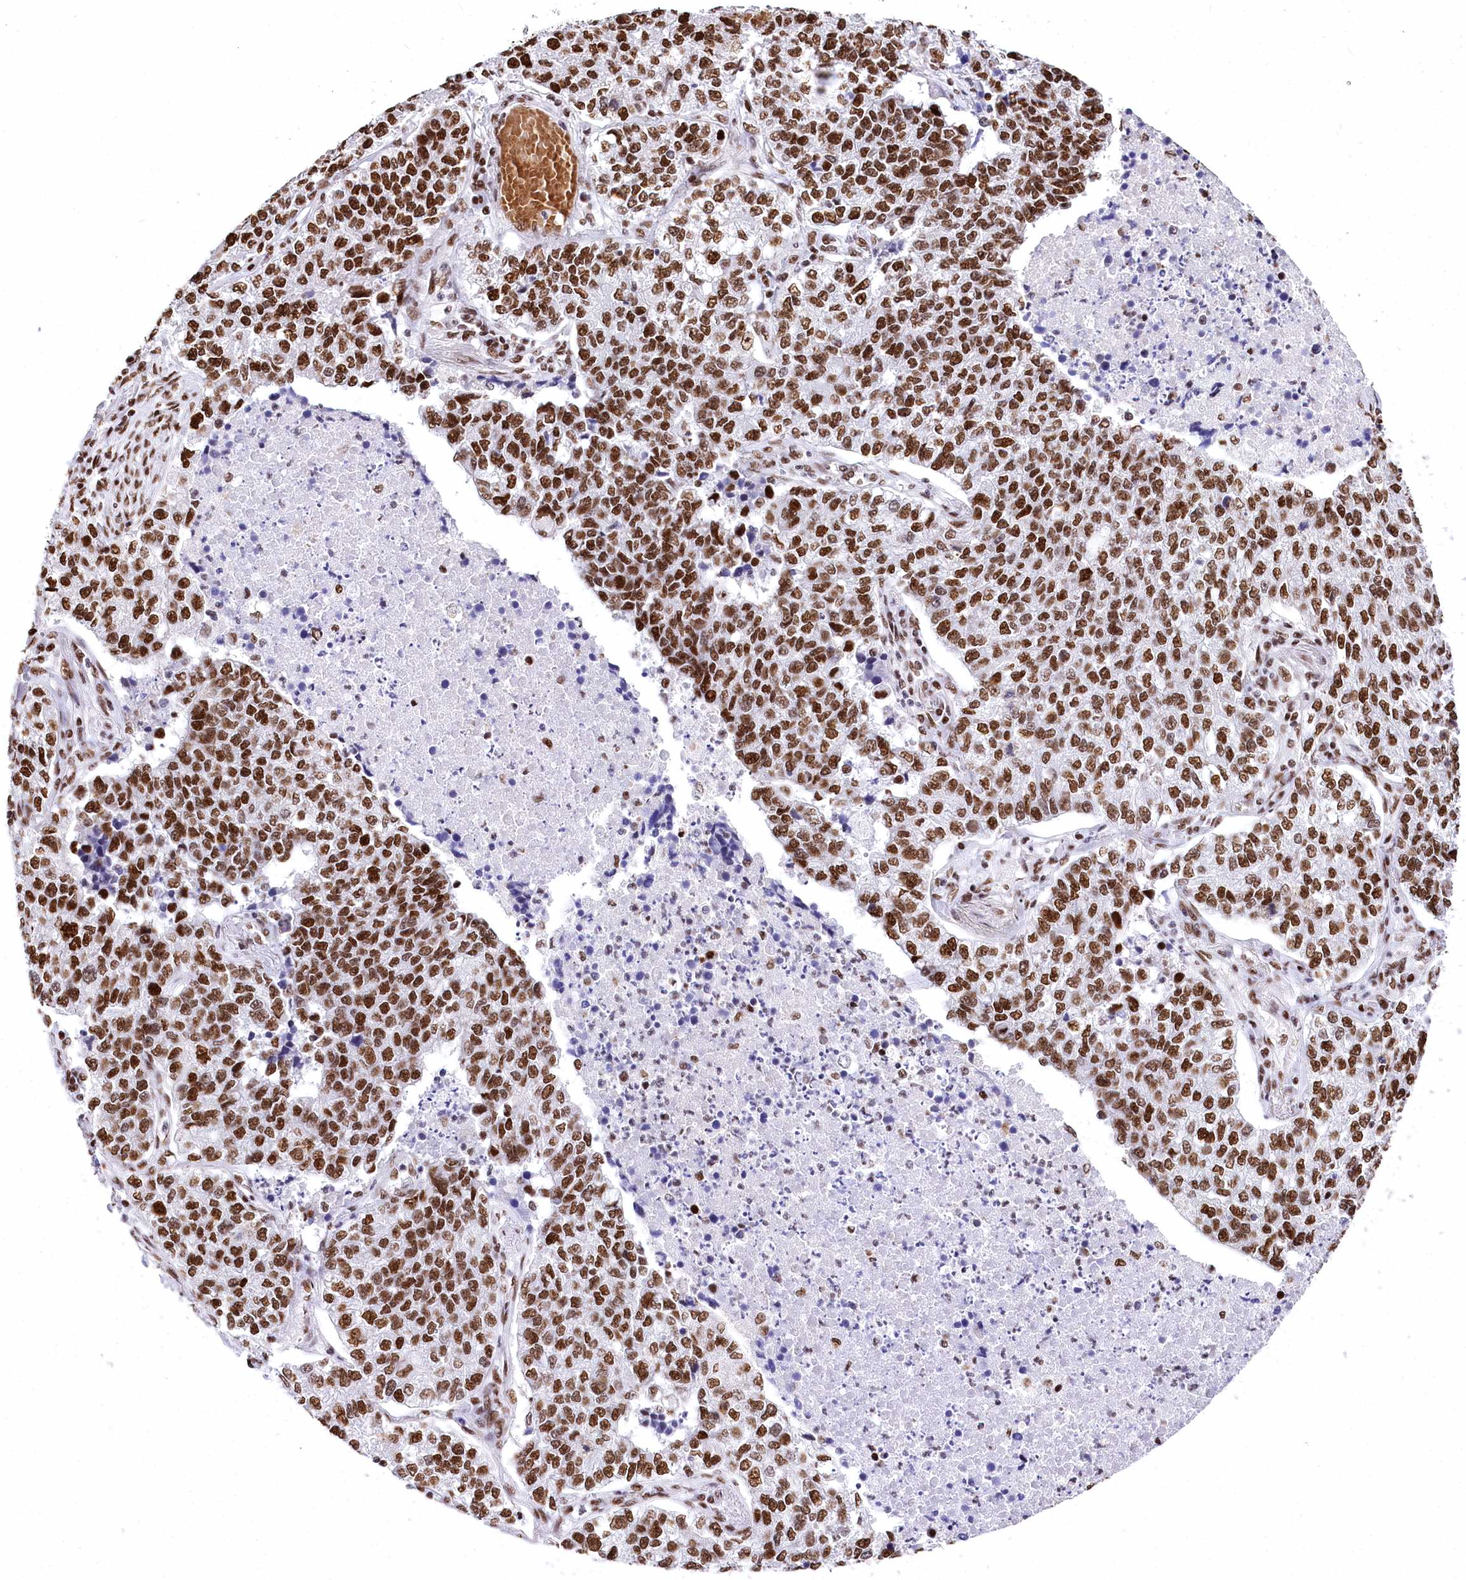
{"staining": {"intensity": "strong", "quantity": ">75%", "location": "nuclear"}, "tissue": "lung cancer", "cell_type": "Tumor cells", "image_type": "cancer", "snomed": [{"axis": "morphology", "description": "Adenocarcinoma, NOS"}, {"axis": "topography", "description": "Lung"}], "caption": "Immunohistochemical staining of lung cancer shows high levels of strong nuclear protein expression in approximately >75% of tumor cells.", "gene": "POU4F3", "patient": {"sex": "male", "age": 49}}